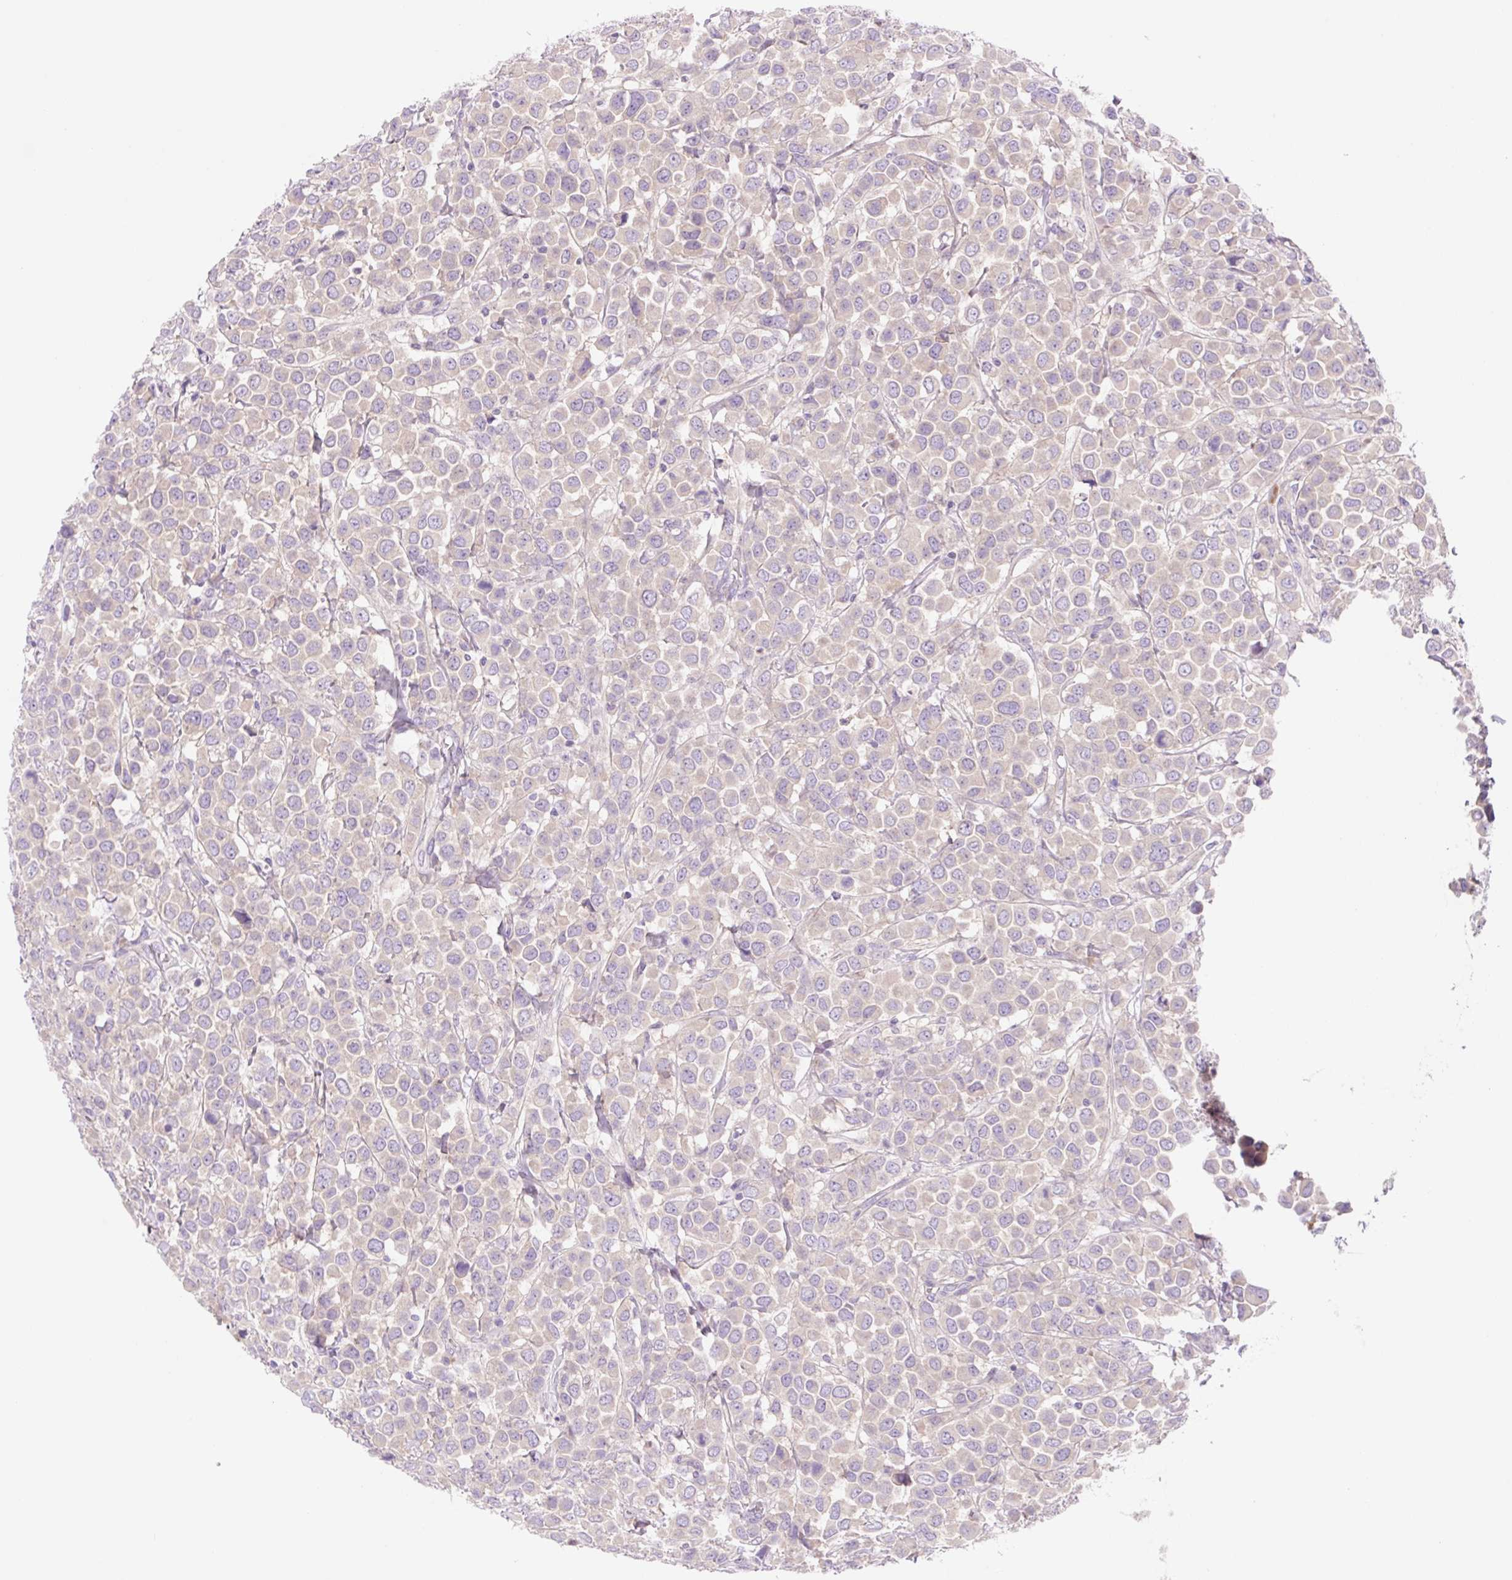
{"staining": {"intensity": "negative", "quantity": "none", "location": "none"}, "tissue": "breast cancer", "cell_type": "Tumor cells", "image_type": "cancer", "snomed": [{"axis": "morphology", "description": "Duct carcinoma"}, {"axis": "topography", "description": "Breast"}], "caption": "Human breast infiltrating ductal carcinoma stained for a protein using IHC displays no staining in tumor cells.", "gene": "CELF6", "patient": {"sex": "female", "age": 61}}